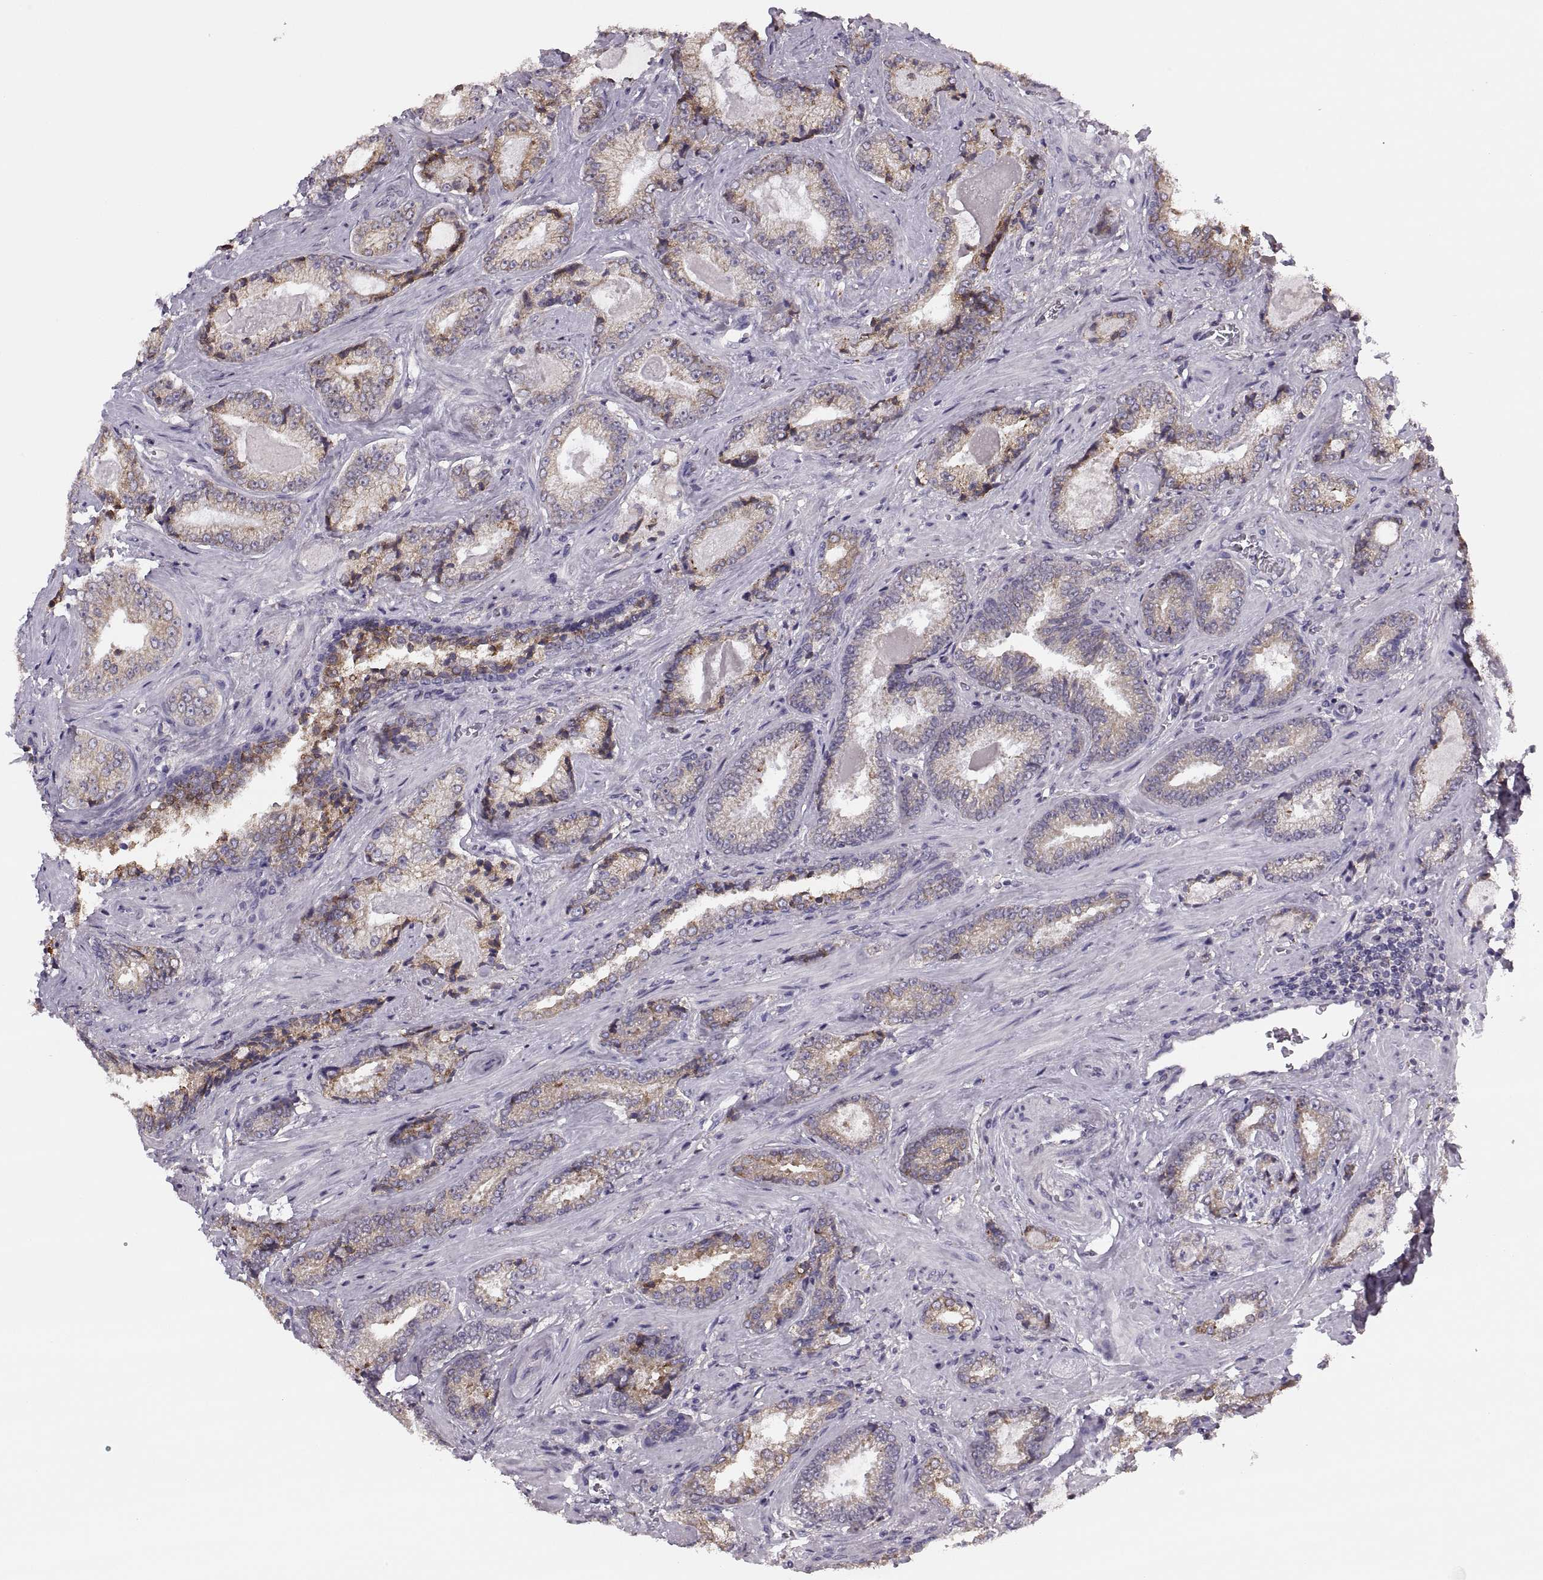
{"staining": {"intensity": "weak", "quantity": "25%-75%", "location": "cytoplasmic/membranous"}, "tissue": "prostate cancer", "cell_type": "Tumor cells", "image_type": "cancer", "snomed": [{"axis": "morphology", "description": "Adenocarcinoma, Low grade"}, {"axis": "topography", "description": "Prostate"}], "caption": "Protein expression analysis of adenocarcinoma (low-grade) (prostate) demonstrates weak cytoplasmic/membranous expression in about 25%-75% of tumor cells.", "gene": "LETM2", "patient": {"sex": "male", "age": 61}}